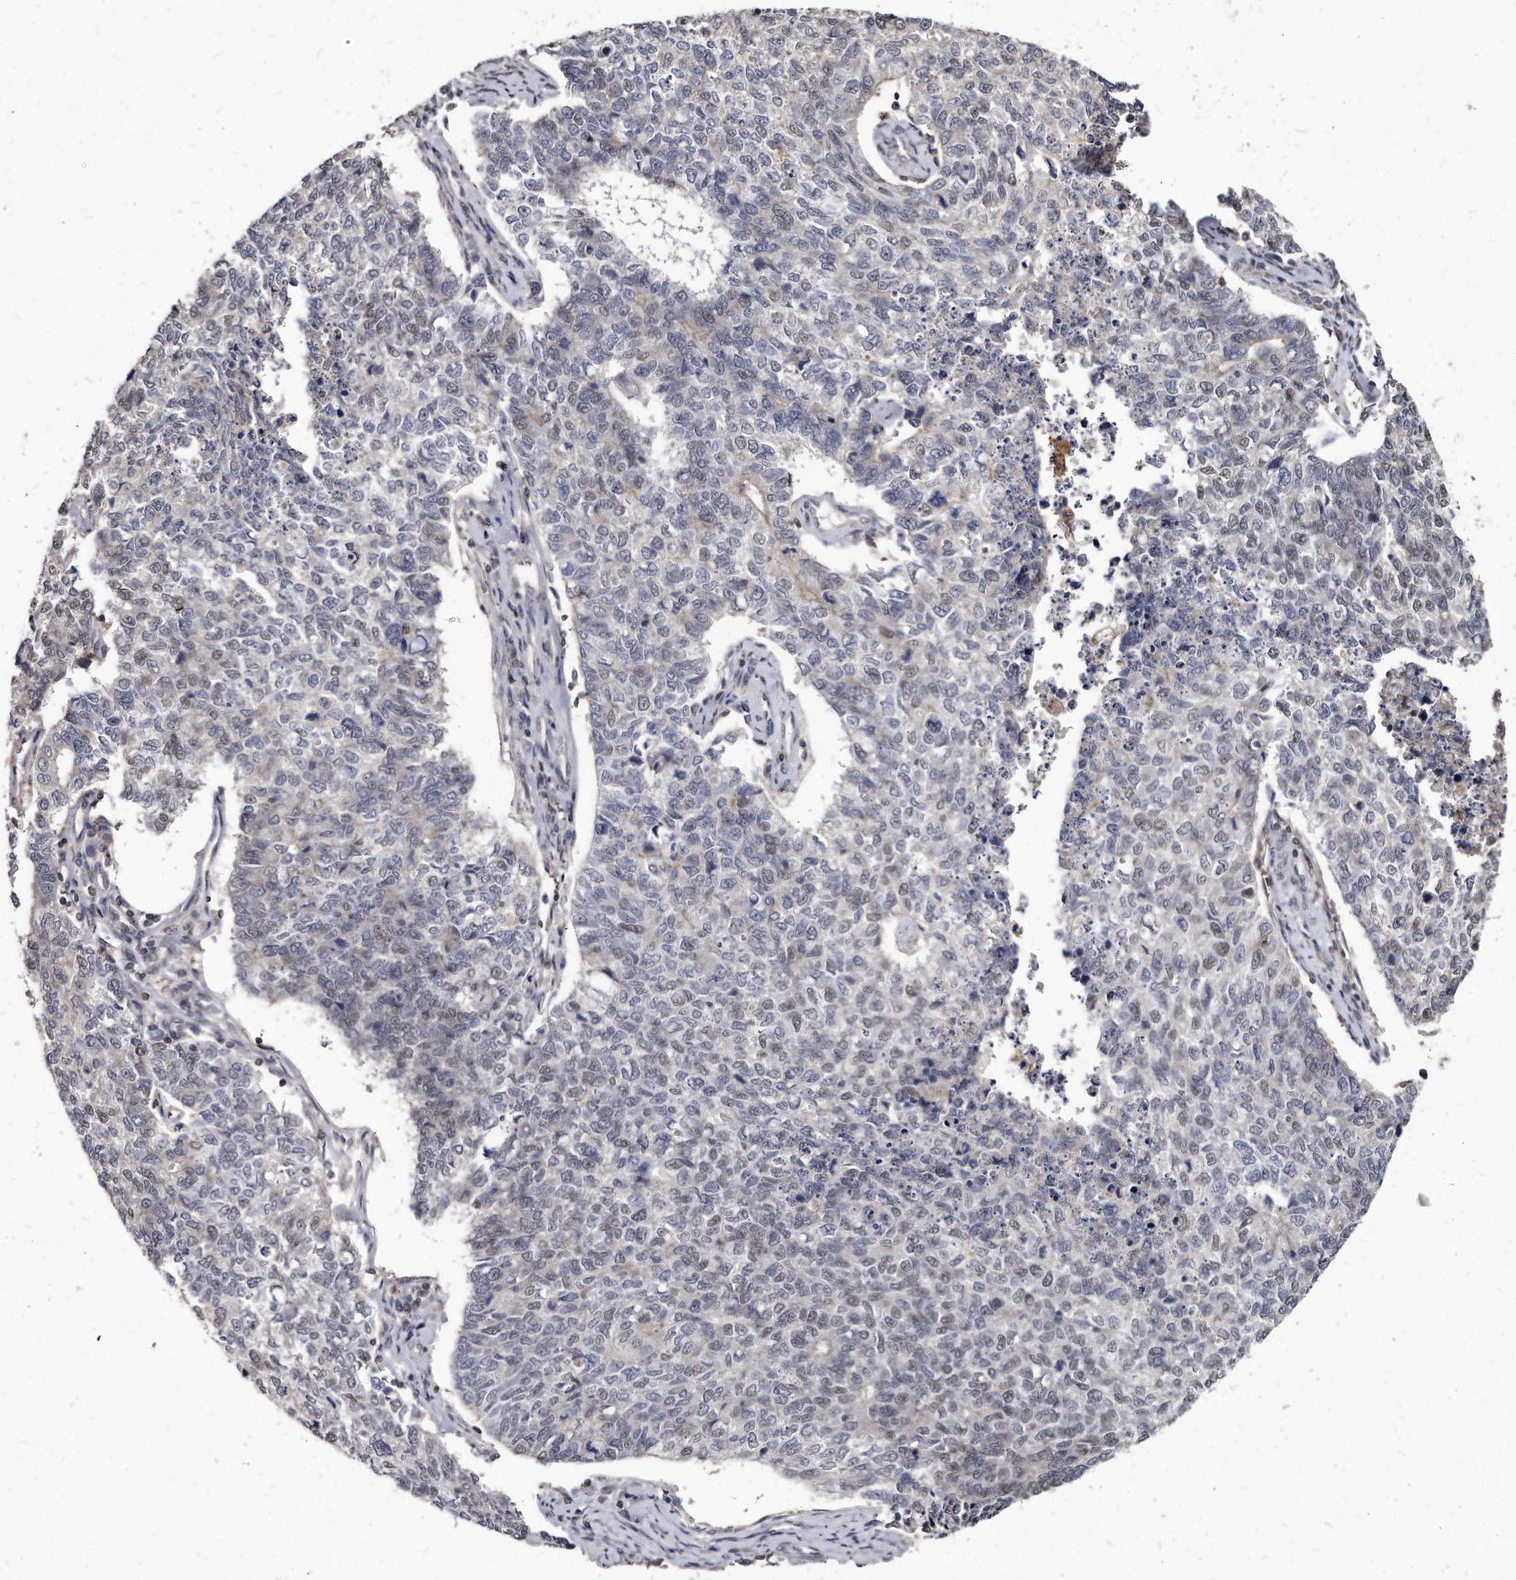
{"staining": {"intensity": "negative", "quantity": "none", "location": "none"}, "tissue": "cervical cancer", "cell_type": "Tumor cells", "image_type": "cancer", "snomed": [{"axis": "morphology", "description": "Squamous cell carcinoma, NOS"}, {"axis": "topography", "description": "Cervix"}], "caption": "IHC image of neoplastic tissue: human squamous cell carcinoma (cervical) stained with DAB exhibits no significant protein expression in tumor cells.", "gene": "KLHDC3", "patient": {"sex": "female", "age": 63}}